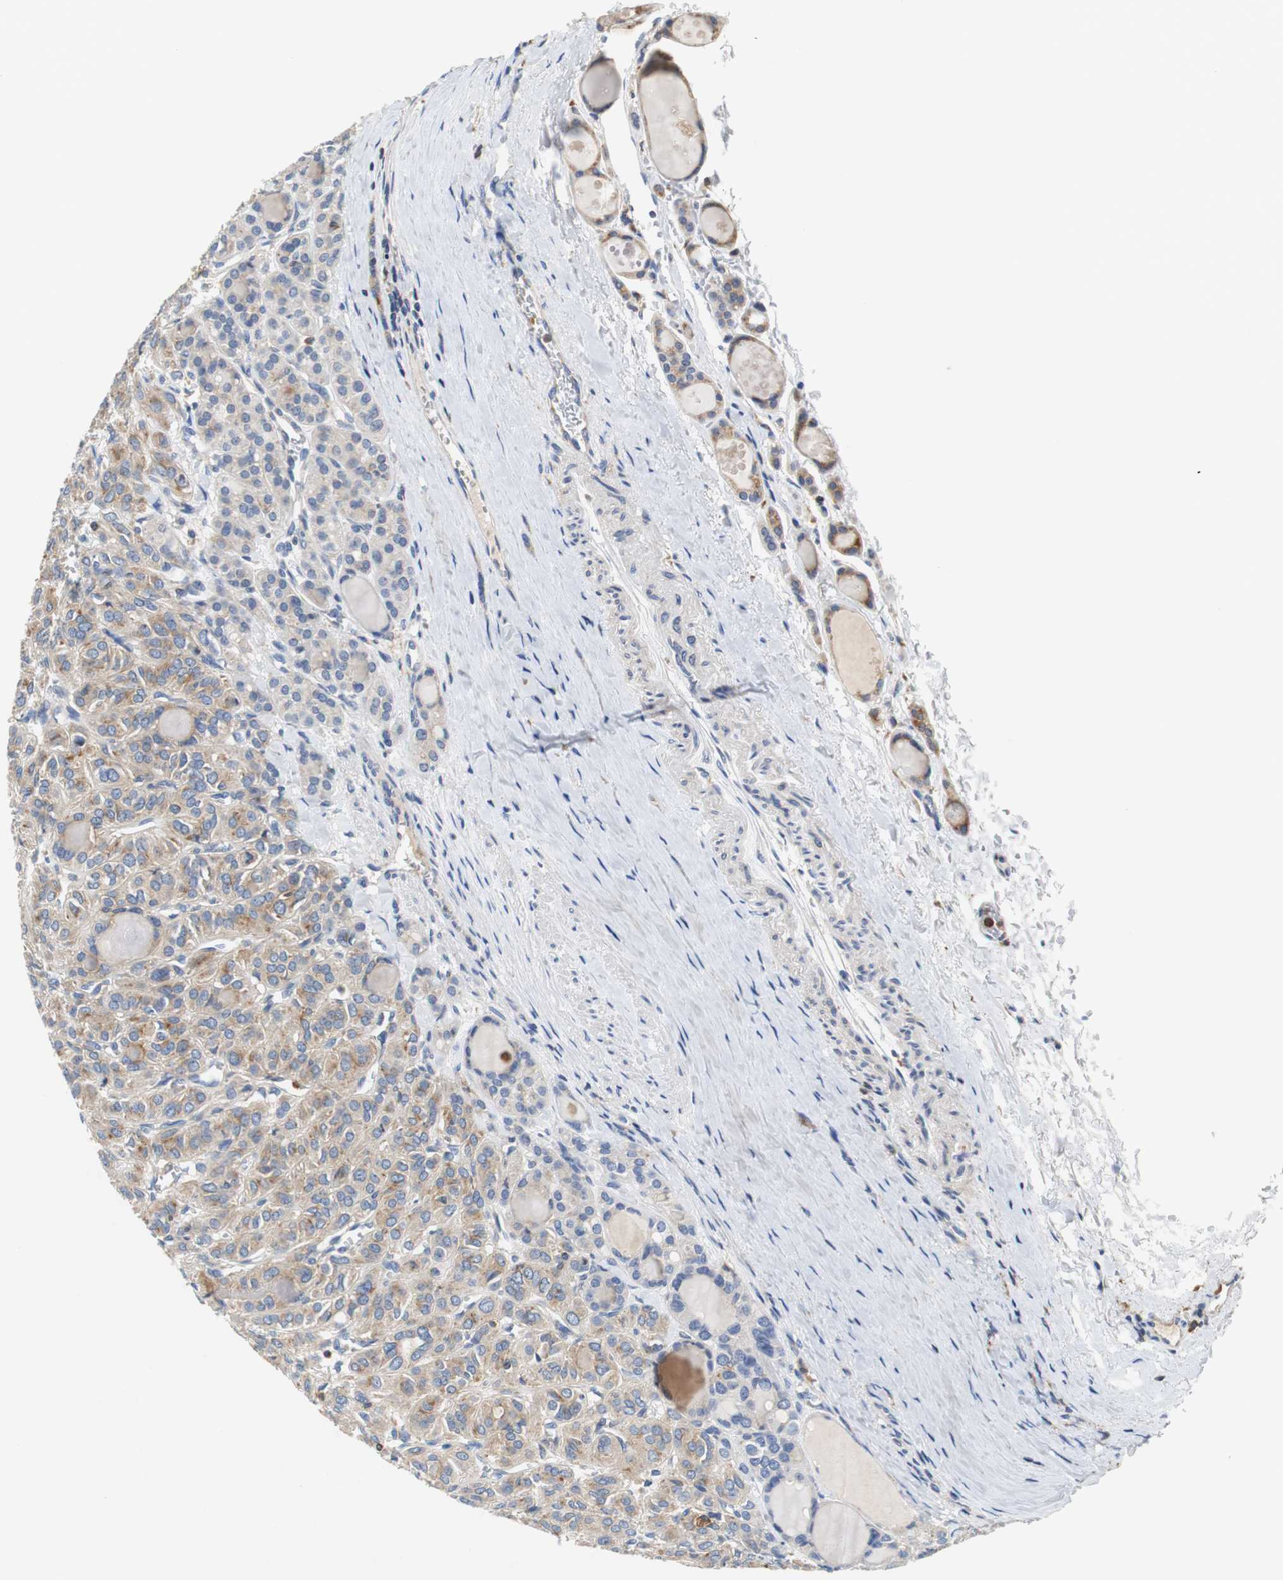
{"staining": {"intensity": "moderate", "quantity": ">75%", "location": "cytoplasmic/membranous"}, "tissue": "thyroid cancer", "cell_type": "Tumor cells", "image_type": "cancer", "snomed": [{"axis": "morphology", "description": "Follicular adenoma carcinoma, NOS"}, {"axis": "topography", "description": "Thyroid gland"}], "caption": "IHC of follicular adenoma carcinoma (thyroid) demonstrates medium levels of moderate cytoplasmic/membranous expression in approximately >75% of tumor cells.", "gene": "VAMP8", "patient": {"sex": "female", "age": 71}}